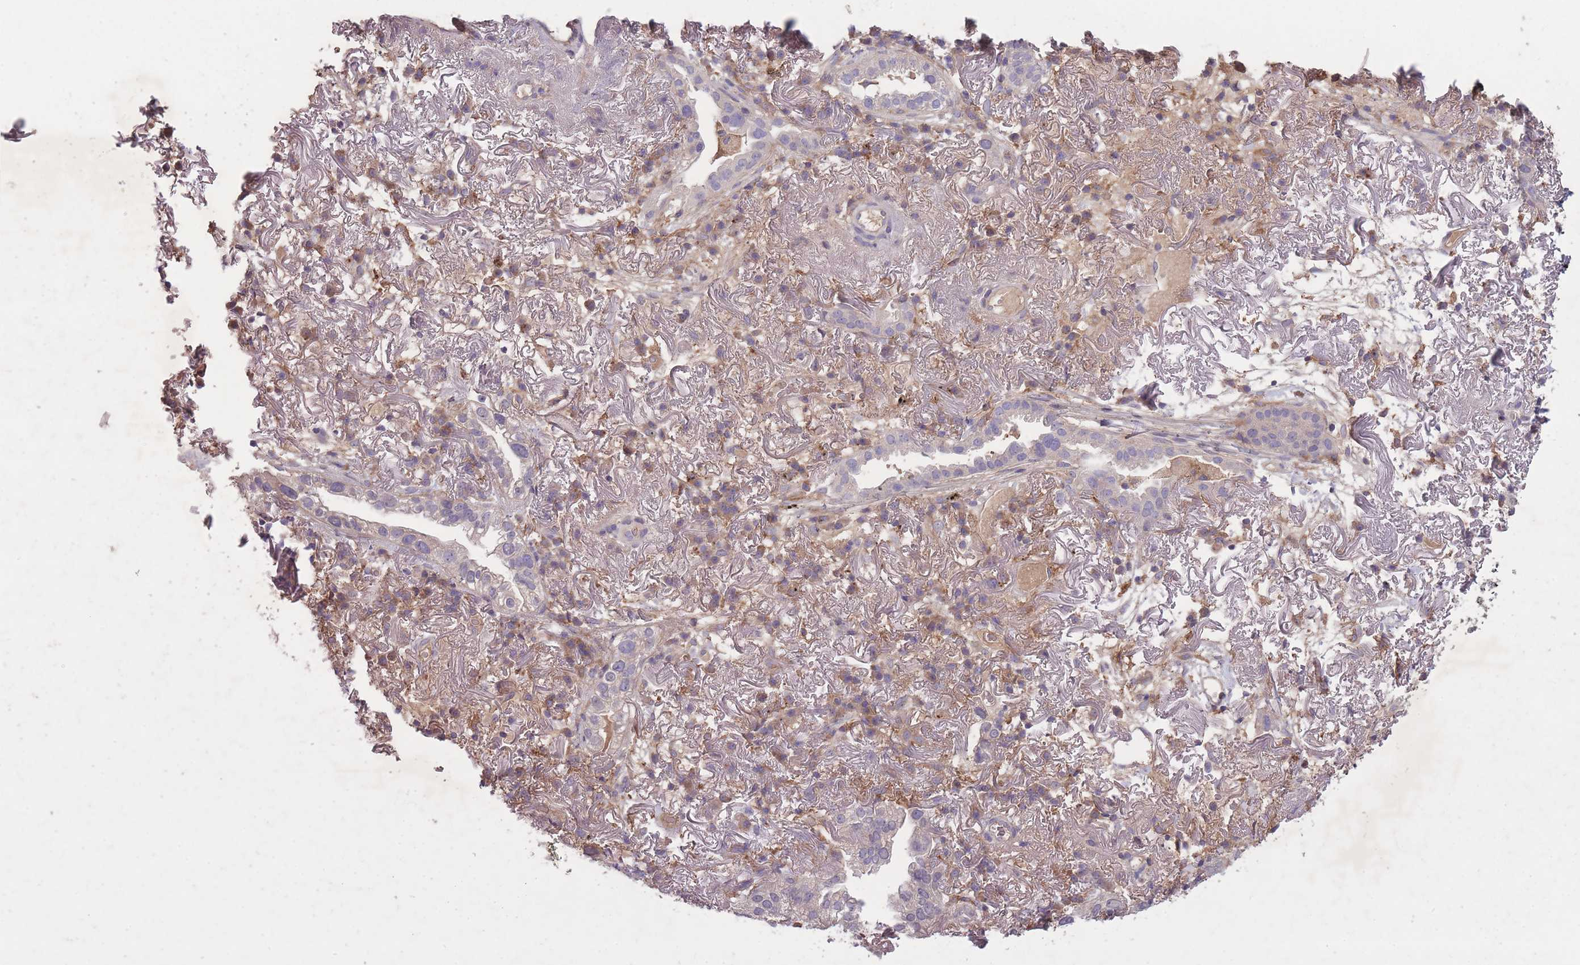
{"staining": {"intensity": "negative", "quantity": "none", "location": "none"}, "tissue": "lung cancer", "cell_type": "Tumor cells", "image_type": "cancer", "snomed": [{"axis": "morphology", "description": "Adenocarcinoma, NOS"}, {"axis": "topography", "description": "Lung"}], "caption": "This is an immunohistochemistry (IHC) histopathology image of human adenocarcinoma (lung). There is no expression in tumor cells.", "gene": "OR2V2", "patient": {"sex": "female", "age": 69}}